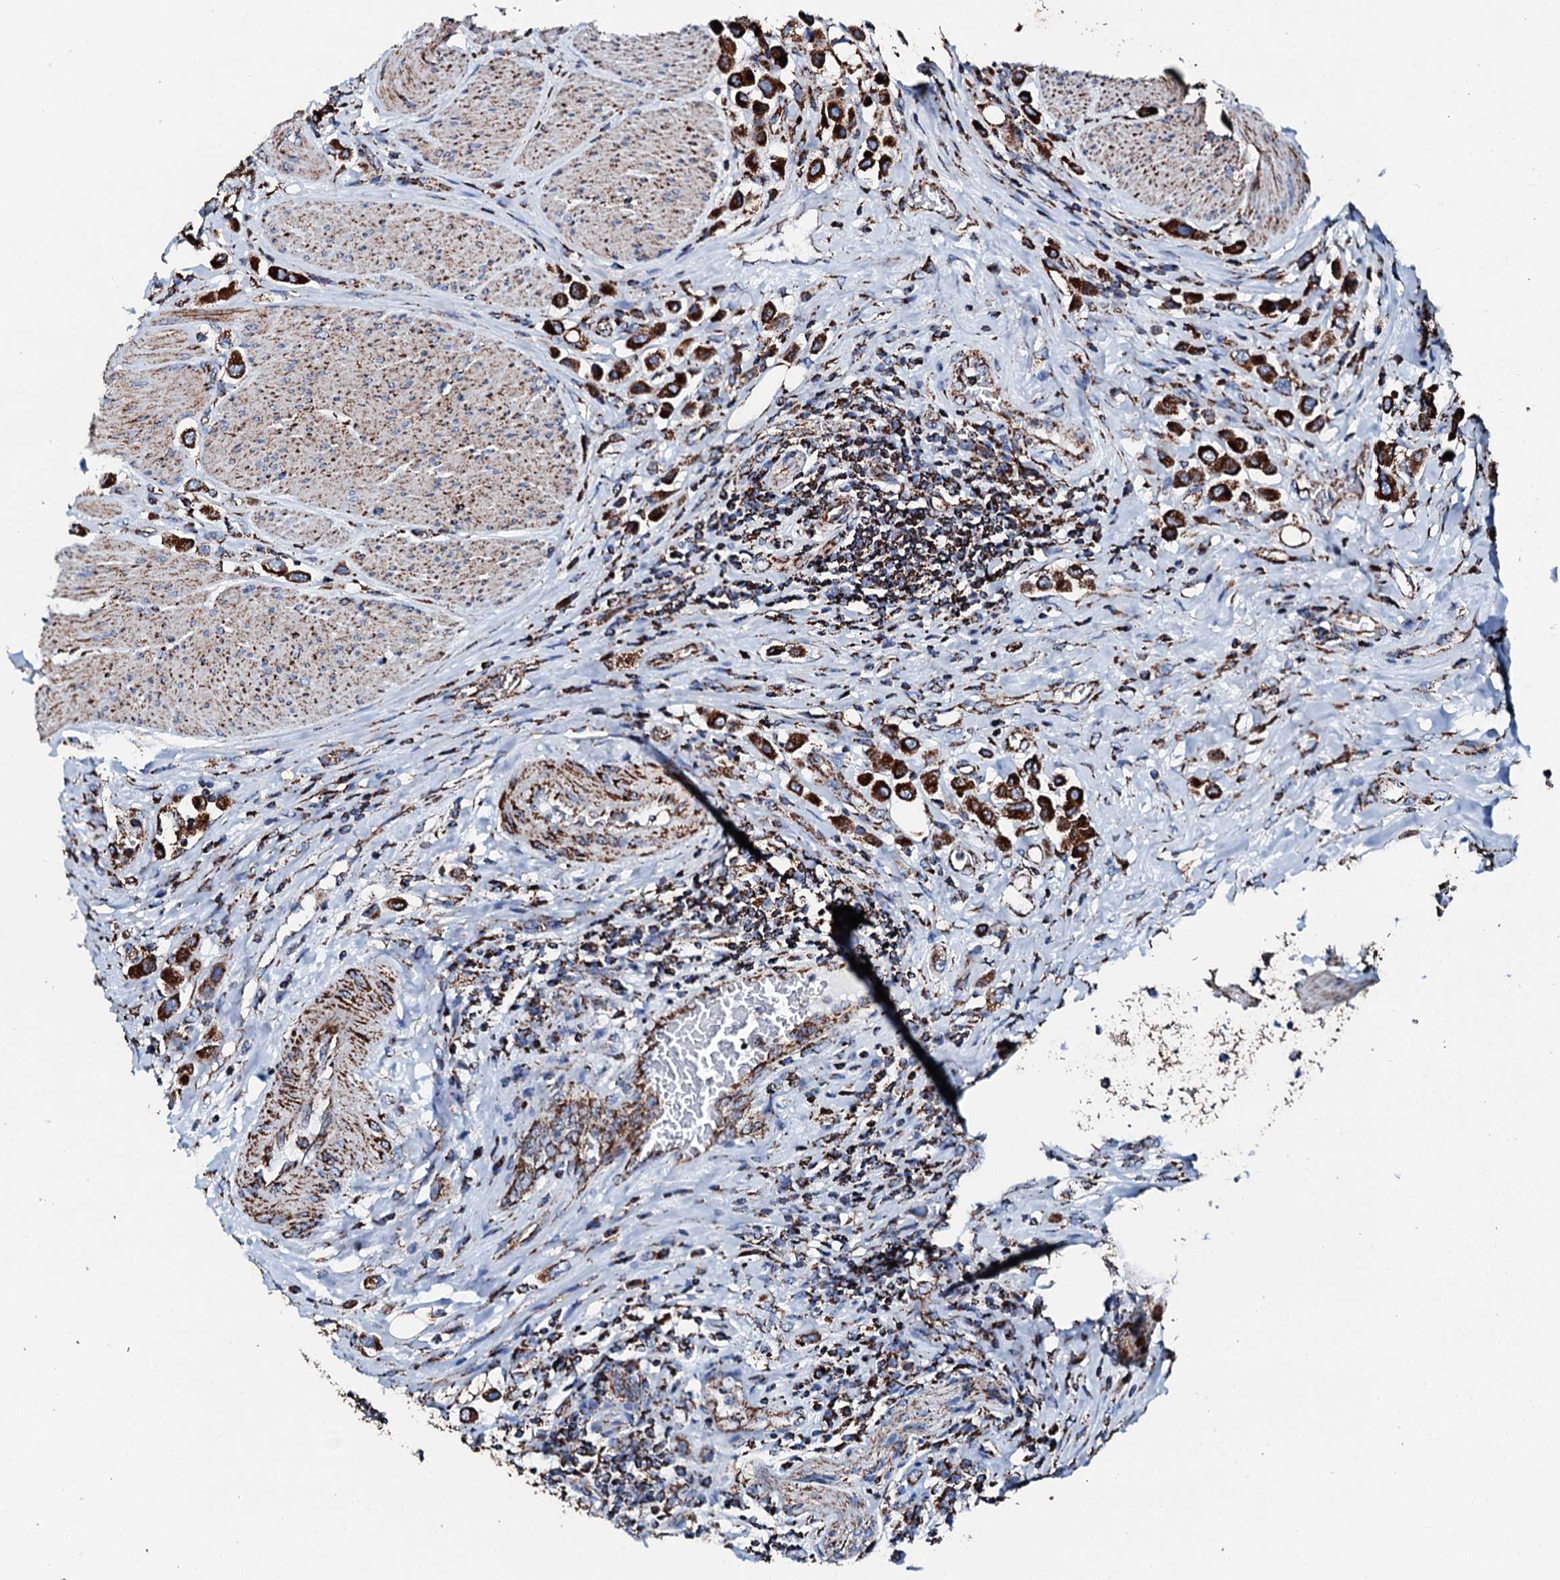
{"staining": {"intensity": "strong", "quantity": ">75%", "location": "cytoplasmic/membranous"}, "tissue": "urothelial cancer", "cell_type": "Tumor cells", "image_type": "cancer", "snomed": [{"axis": "morphology", "description": "Urothelial carcinoma, High grade"}, {"axis": "topography", "description": "Urinary bladder"}], "caption": "Tumor cells exhibit strong cytoplasmic/membranous positivity in about >75% of cells in urothelial cancer.", "gene": "HADH", "patient": {"sex": "male", "age": 50}}